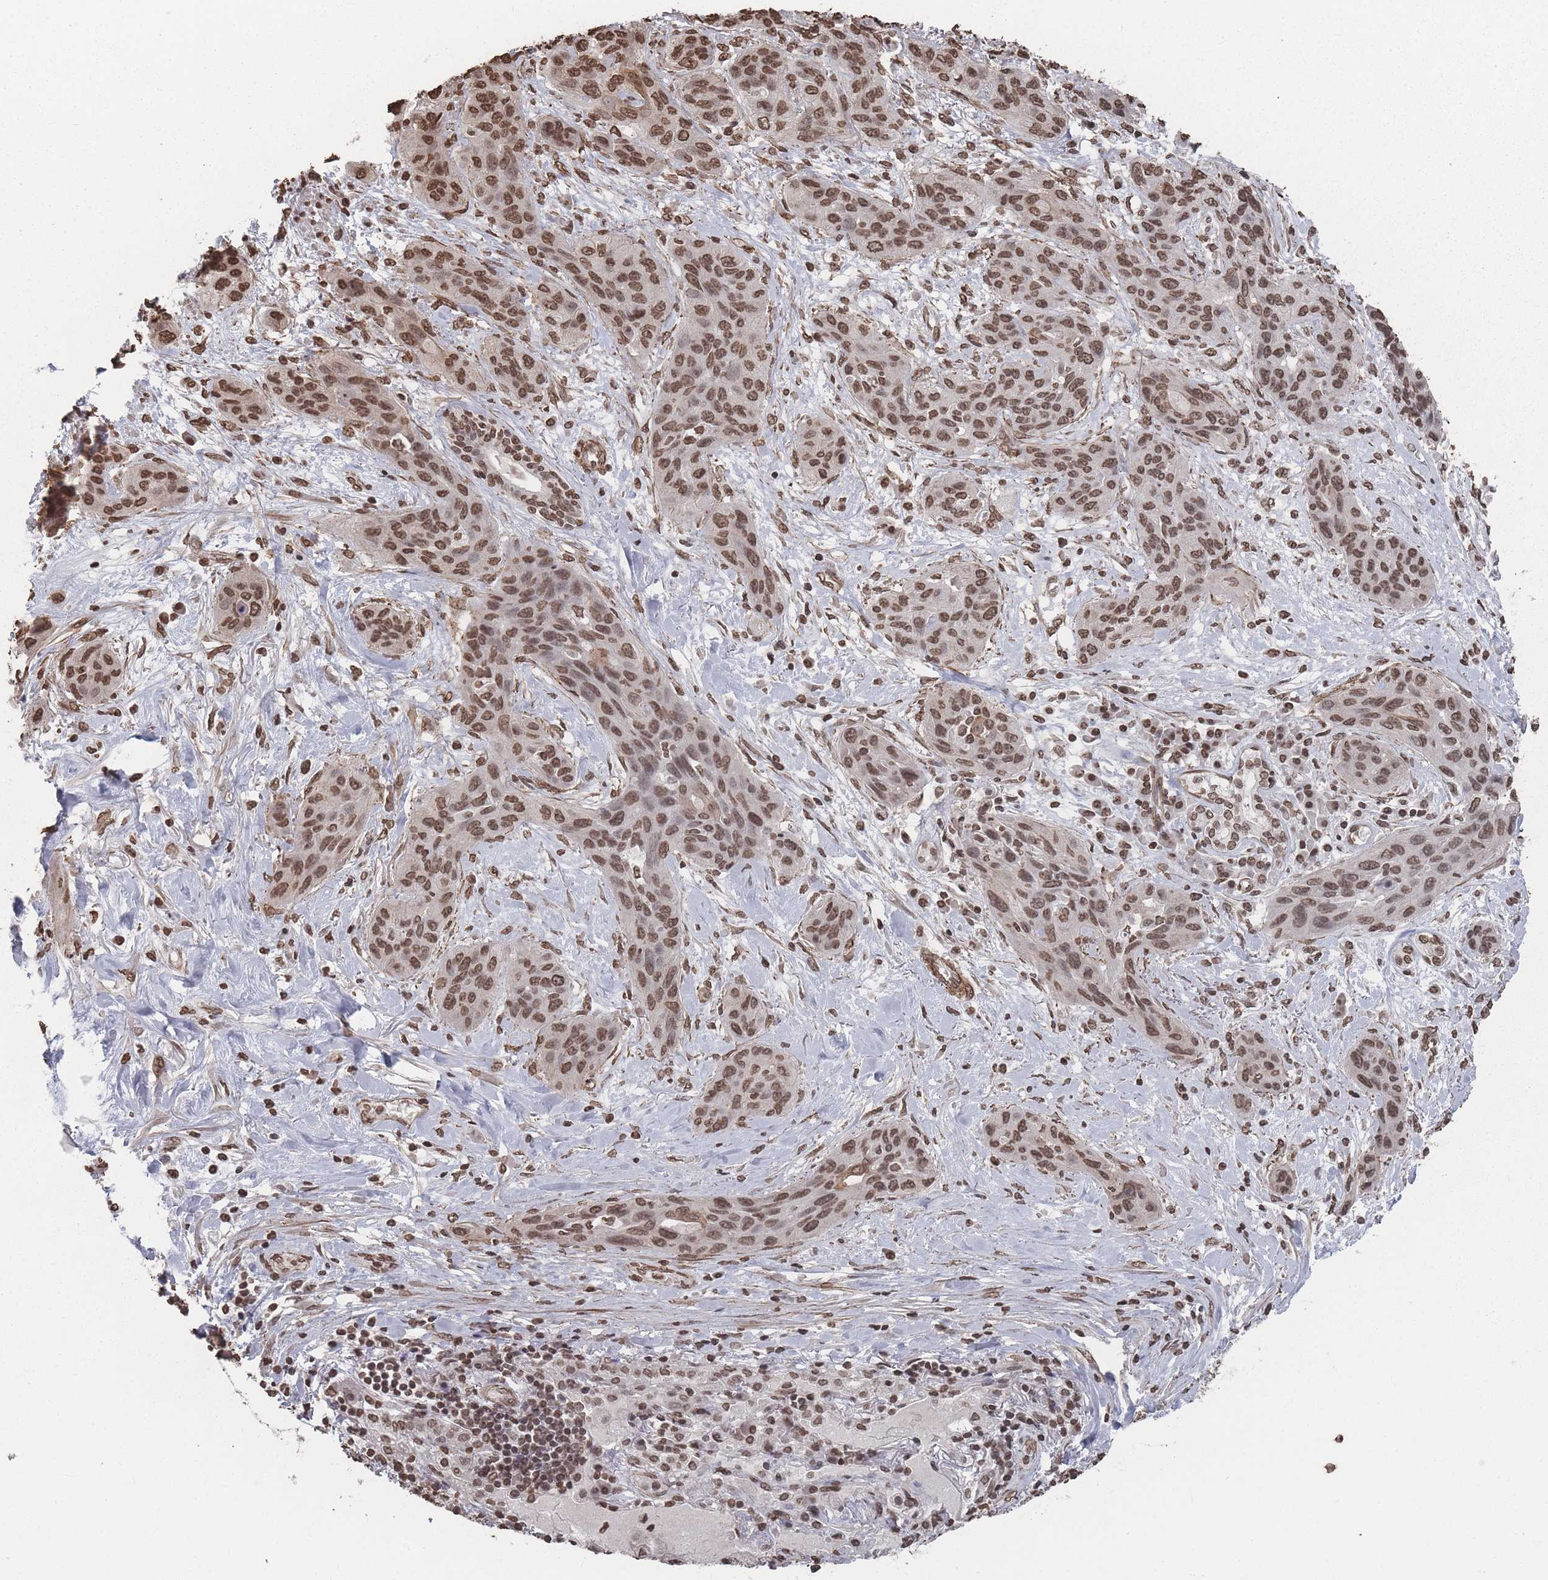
{"staining": {"intensity": "moderate", "quantity": ">75%", "location": "nuclear"}, "tissue": "lung cancer", "cell_type": "Tumor cells", "image_type": "cancer", "snomed": [{"axis": "morphology", "description": "Squamous cell carcinoma, NOS"}, {"axis": "topography", "description": "Lung"}], "caption": "Squamous cell carcinoma (lung) stained with a brown dye reveals moderate nuclear positive expression in approximately >75% of tumor cells.", "gene": "PLEKHG5", "patient": {"sex": "female", "age": 70}}